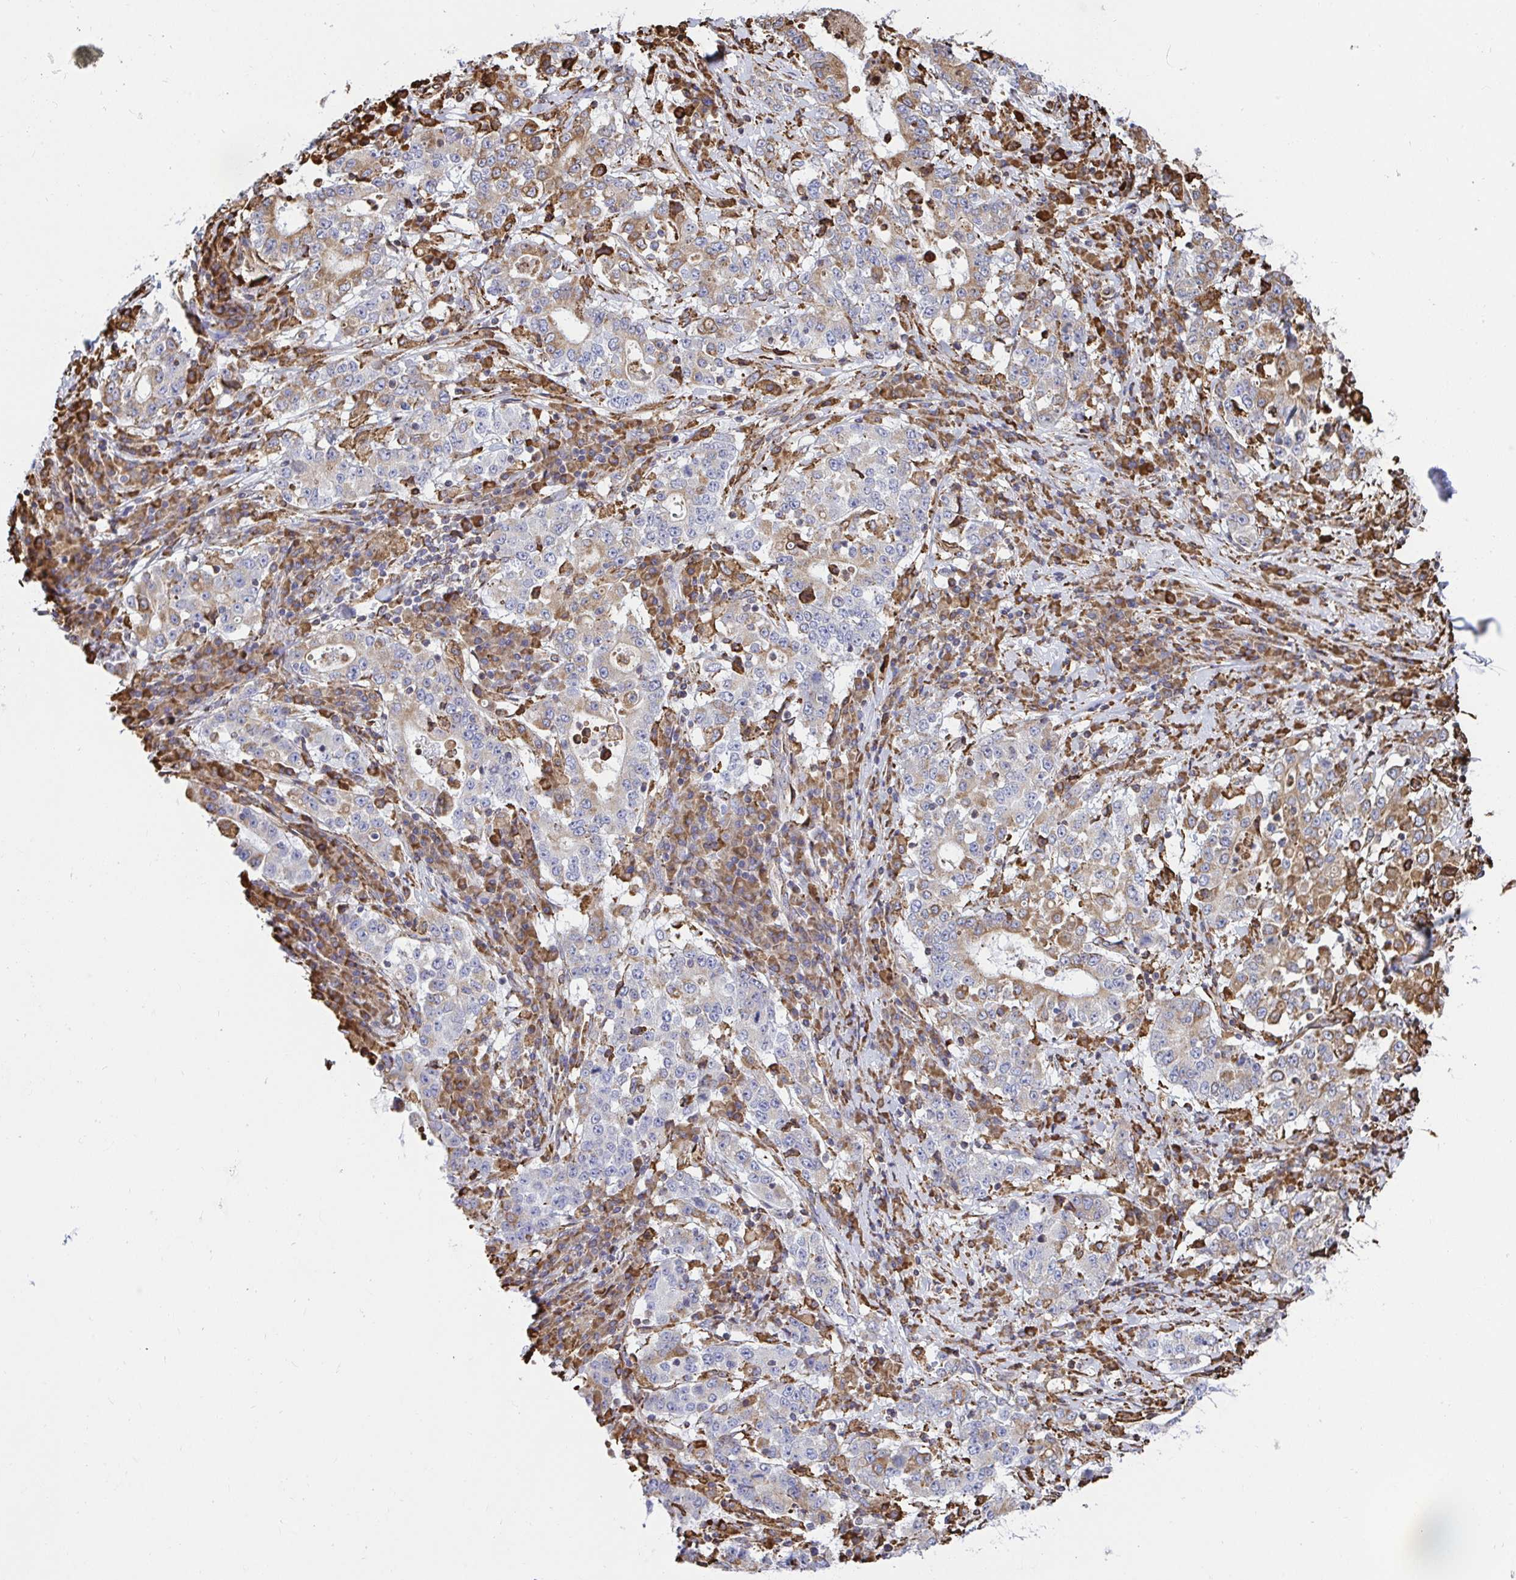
{"staining": {"intensity": "weak", "quantity": "25%-75%", "location": "cytoplasmic/membranous"}, "tissue": "stomach cancer", "cell_type": "Tumor cells", "image_type": "cancer", "snomed": [{"axis": "morphology", "description": "Adenocarcinoma, NOS"}, {"axis": "topography", "description": "Stomach"}], "caption": "A histopathology image of human stomach cancer (adenocarcinoma) stained for a protein exhibits weak cytoplasmic/membranous brown staining in tumor cells.", "gene": "CLGN", "patient": {"sex": "male", "age": 59}}